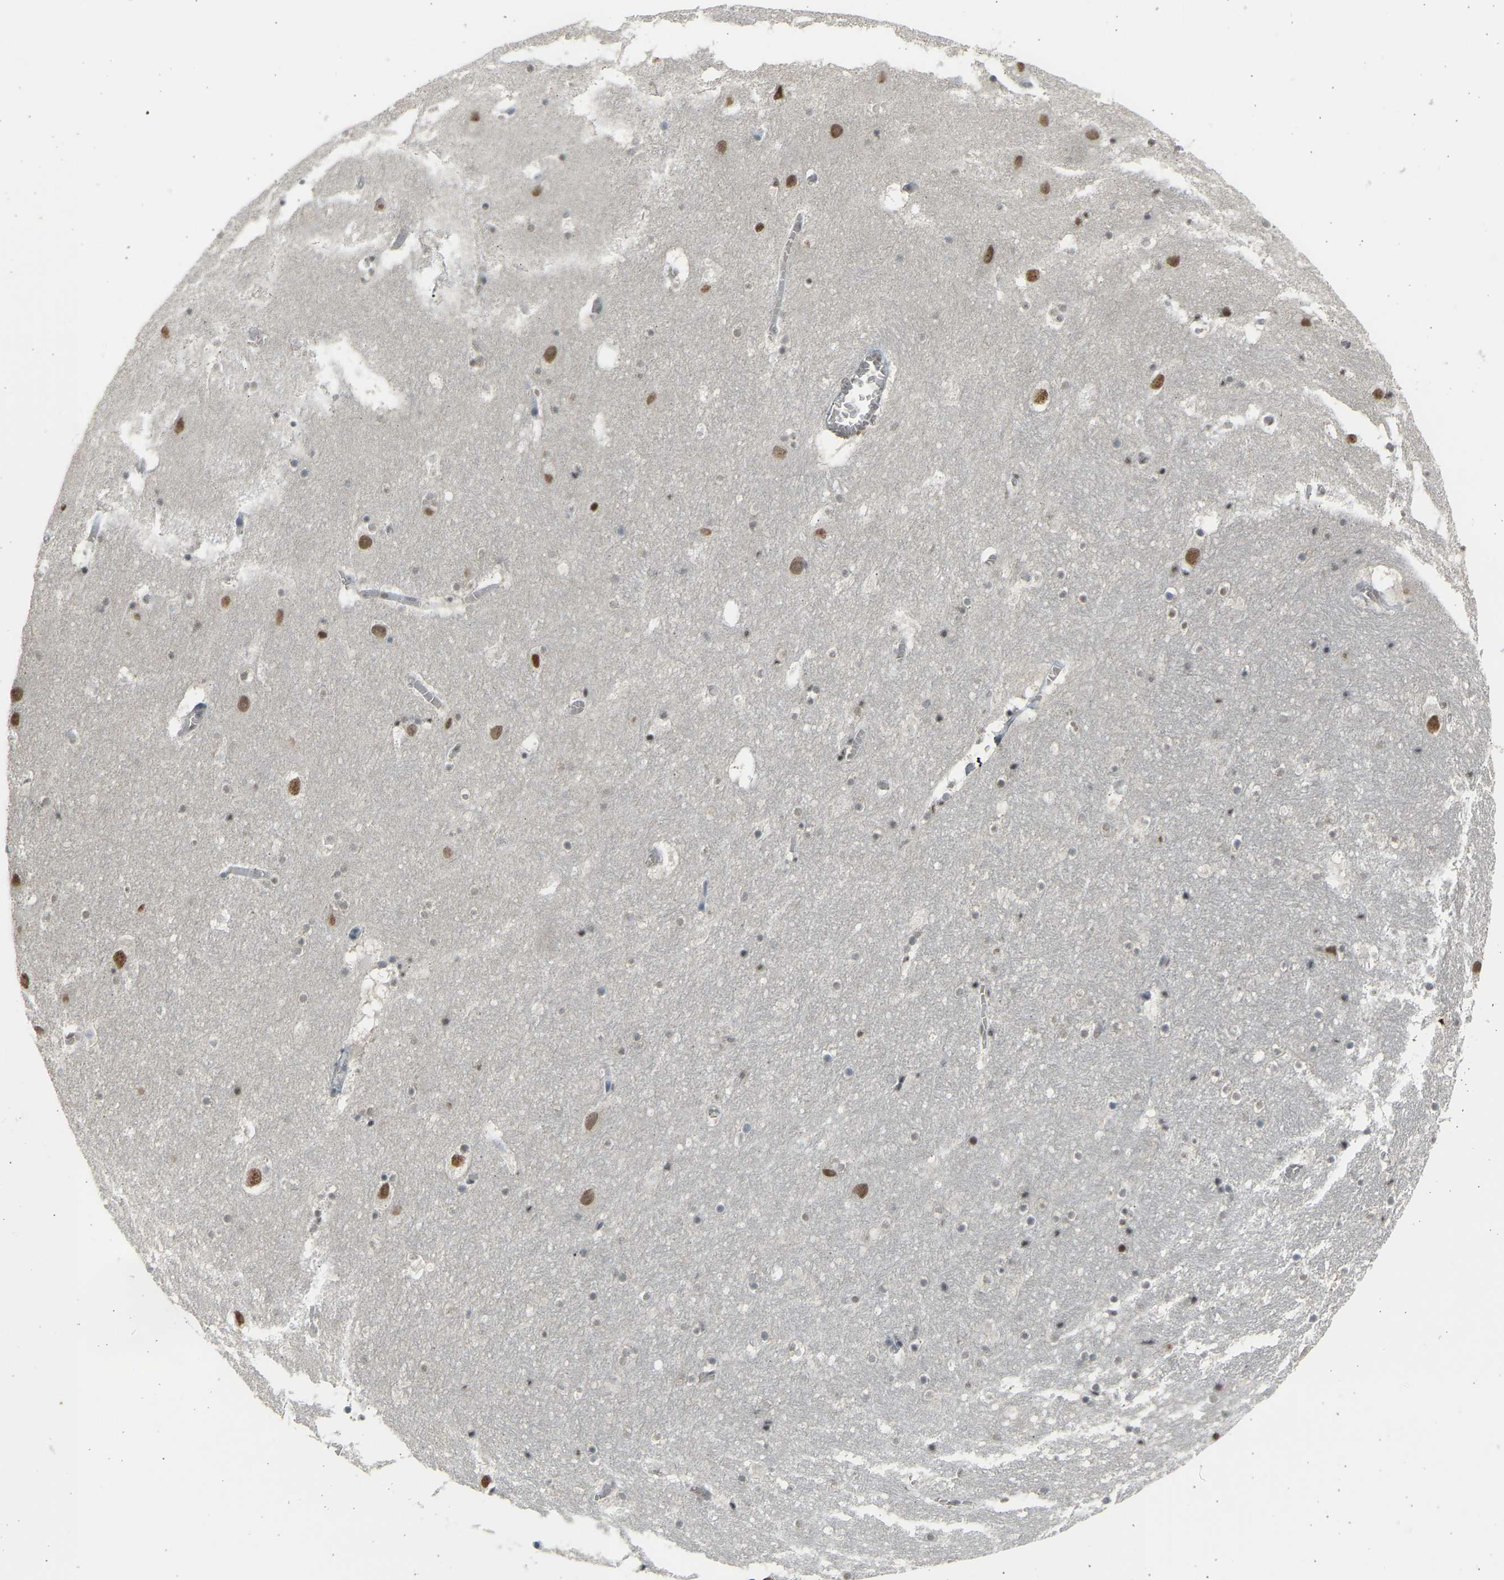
{"staining": {"intensity": "moderate", "quantity": "25%-75%", "location": "nuclear"}, "tissue": "hippocampus", "cell_type": "Glial cells", "image_type": "normal", "snomed": [{"axis": "morphology", "description": "Normal tissue, NOS"}, {"axis": "topography", "description": "Hippocampus"}], "caption": "DAB (3,3'-diaminobenzidine) immunohistochemical staining of normal hippocampus exhibits moderate nuclear protein expression in about 25%-75% of glial cells. The staining was performed using DAB (3,3'-diaminobenzidine) to visualize the protein expression in brown, while the nuclei were stained in blue with hematoxylin (Magnification: 20x).", "gene": "BIRC2", "patient": {"sex": "male", "age": 45}}